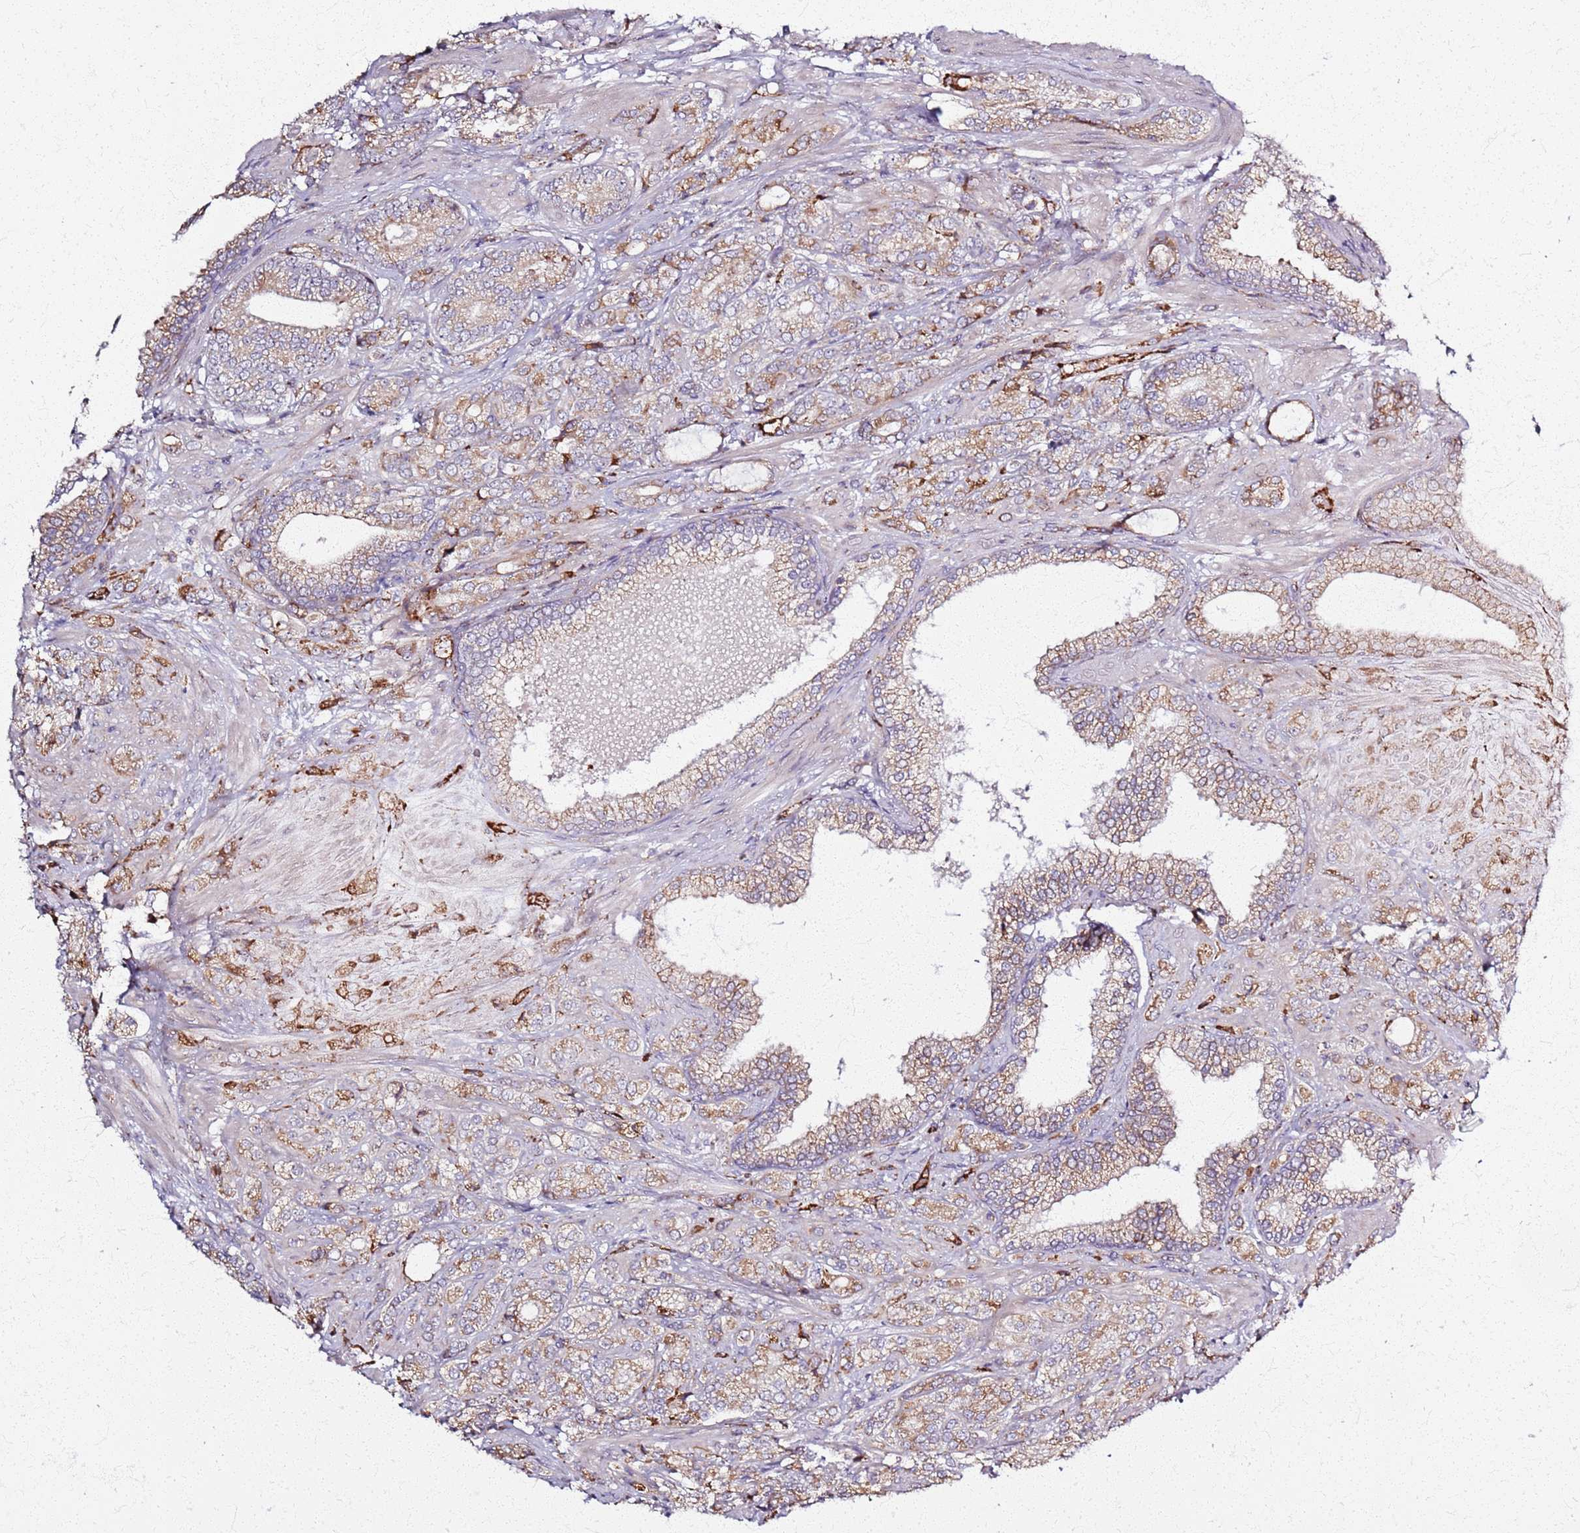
{"staining": {"intensity": "moderate", "quantity": ">75%", "location": "cytoplasmic/membranous"}, "tissue": "prostate cancer", "cell_type": "Tumor cells", "image_type": "cancer", "snomed": [{"axis": "morphology", "description": "Adenocarcinoma, High grade"}, {"axis": "topography", "description": "Prostate"}], "caption": "Prostate cancer stained with IHC demonstrates moderate cytoplasmic/membranous positivity in approximately >75% of tumor cells.", "gene": "KRI1", "patient": {"sex": "male", "age": 60}}